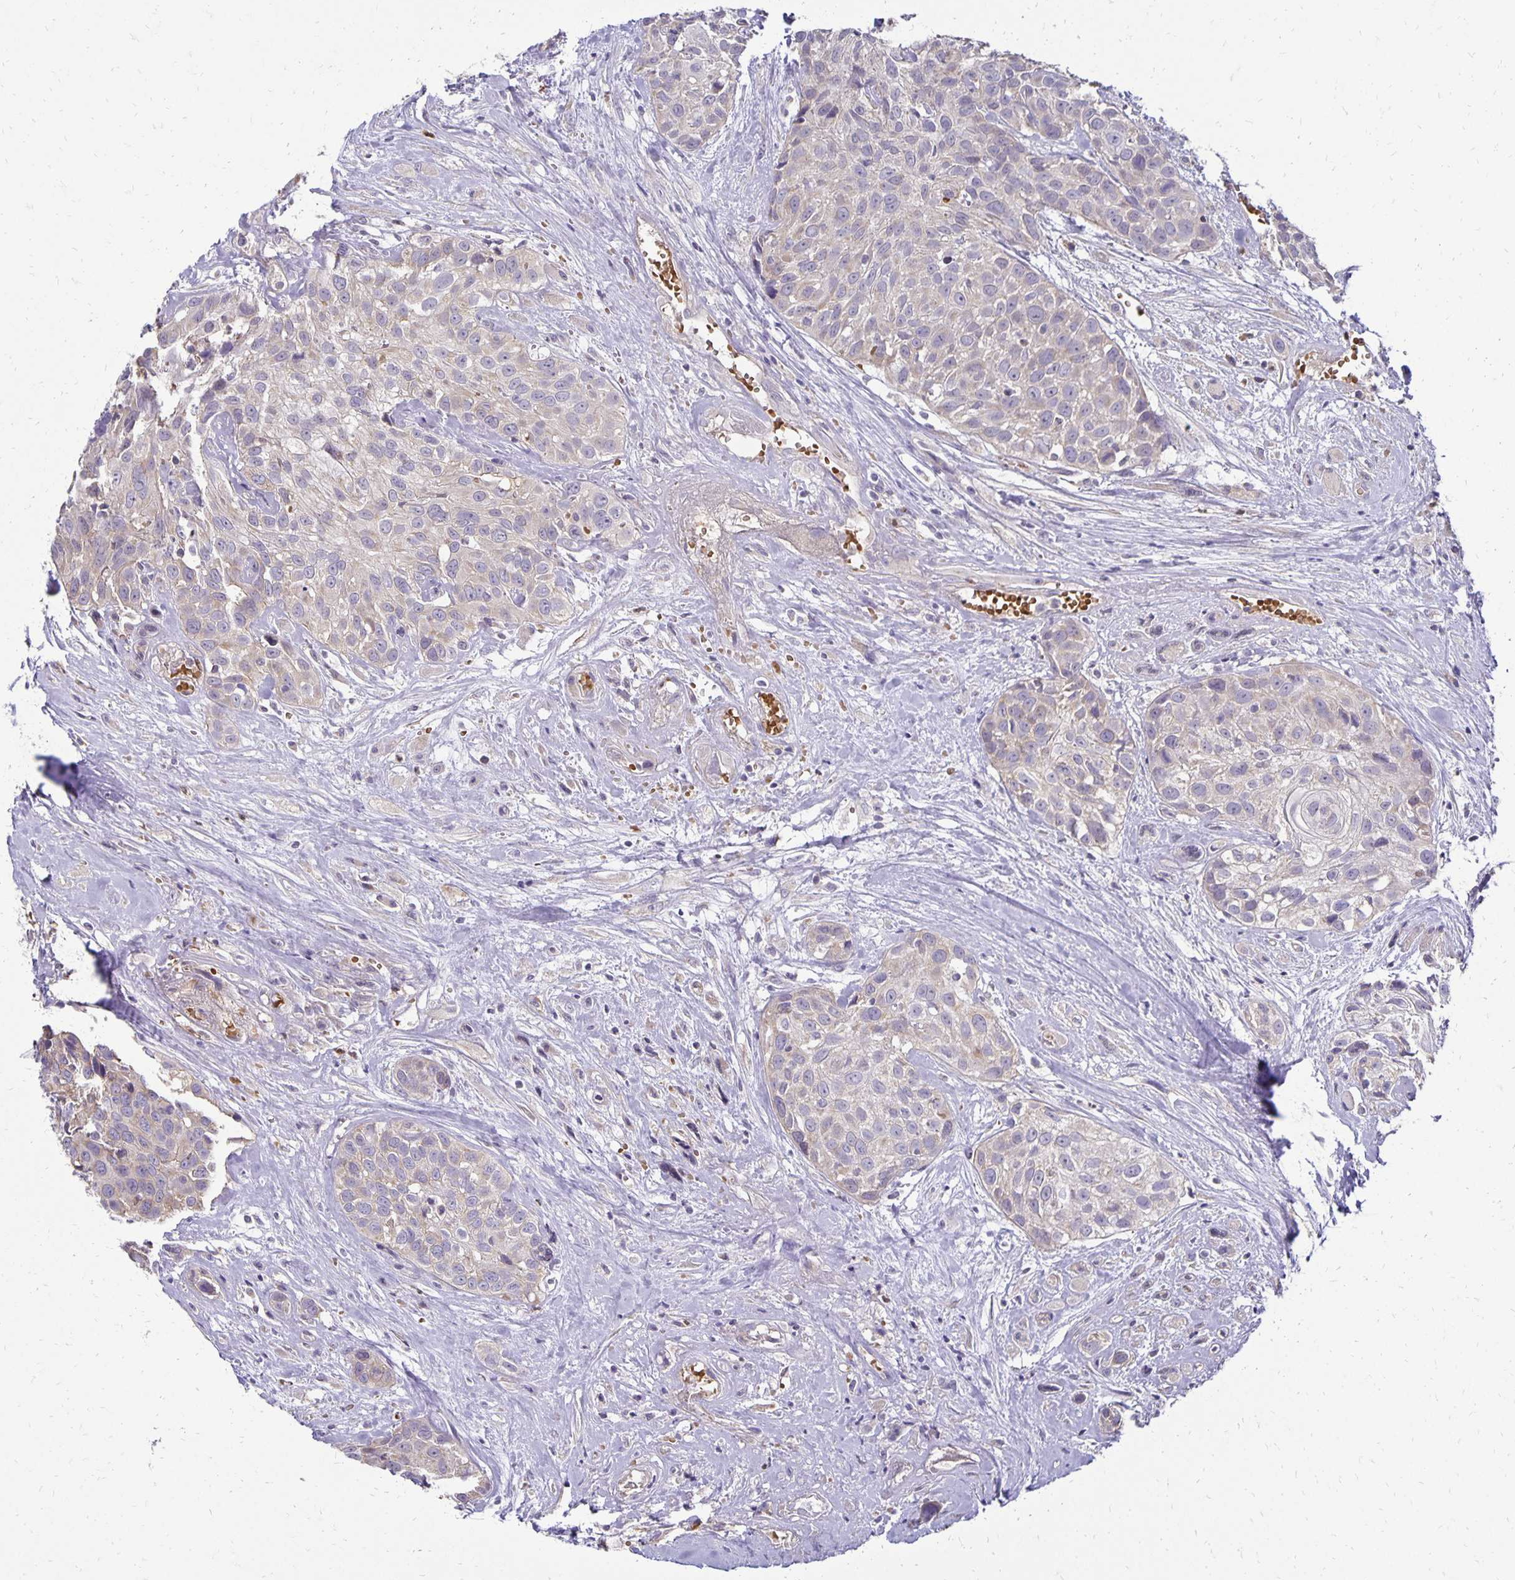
{"staining": {"intensity": "negative", "quantity": "none", "location": "none"}, "tissue": "head and neck cancer", "cell_type": "Tumor cells", "image_type": "cancer", "snomed": [{"axis": "morphology", "description": "Squamous cell carcinoma, NOS"}, {"axis": "topography", "description": "Head-Neck"}], "caption": "Tumor cells are negative for brown protein staining in head and neck cancer.", "gene": "FN3K", "patient": {"sex": "female", "age": 50}}